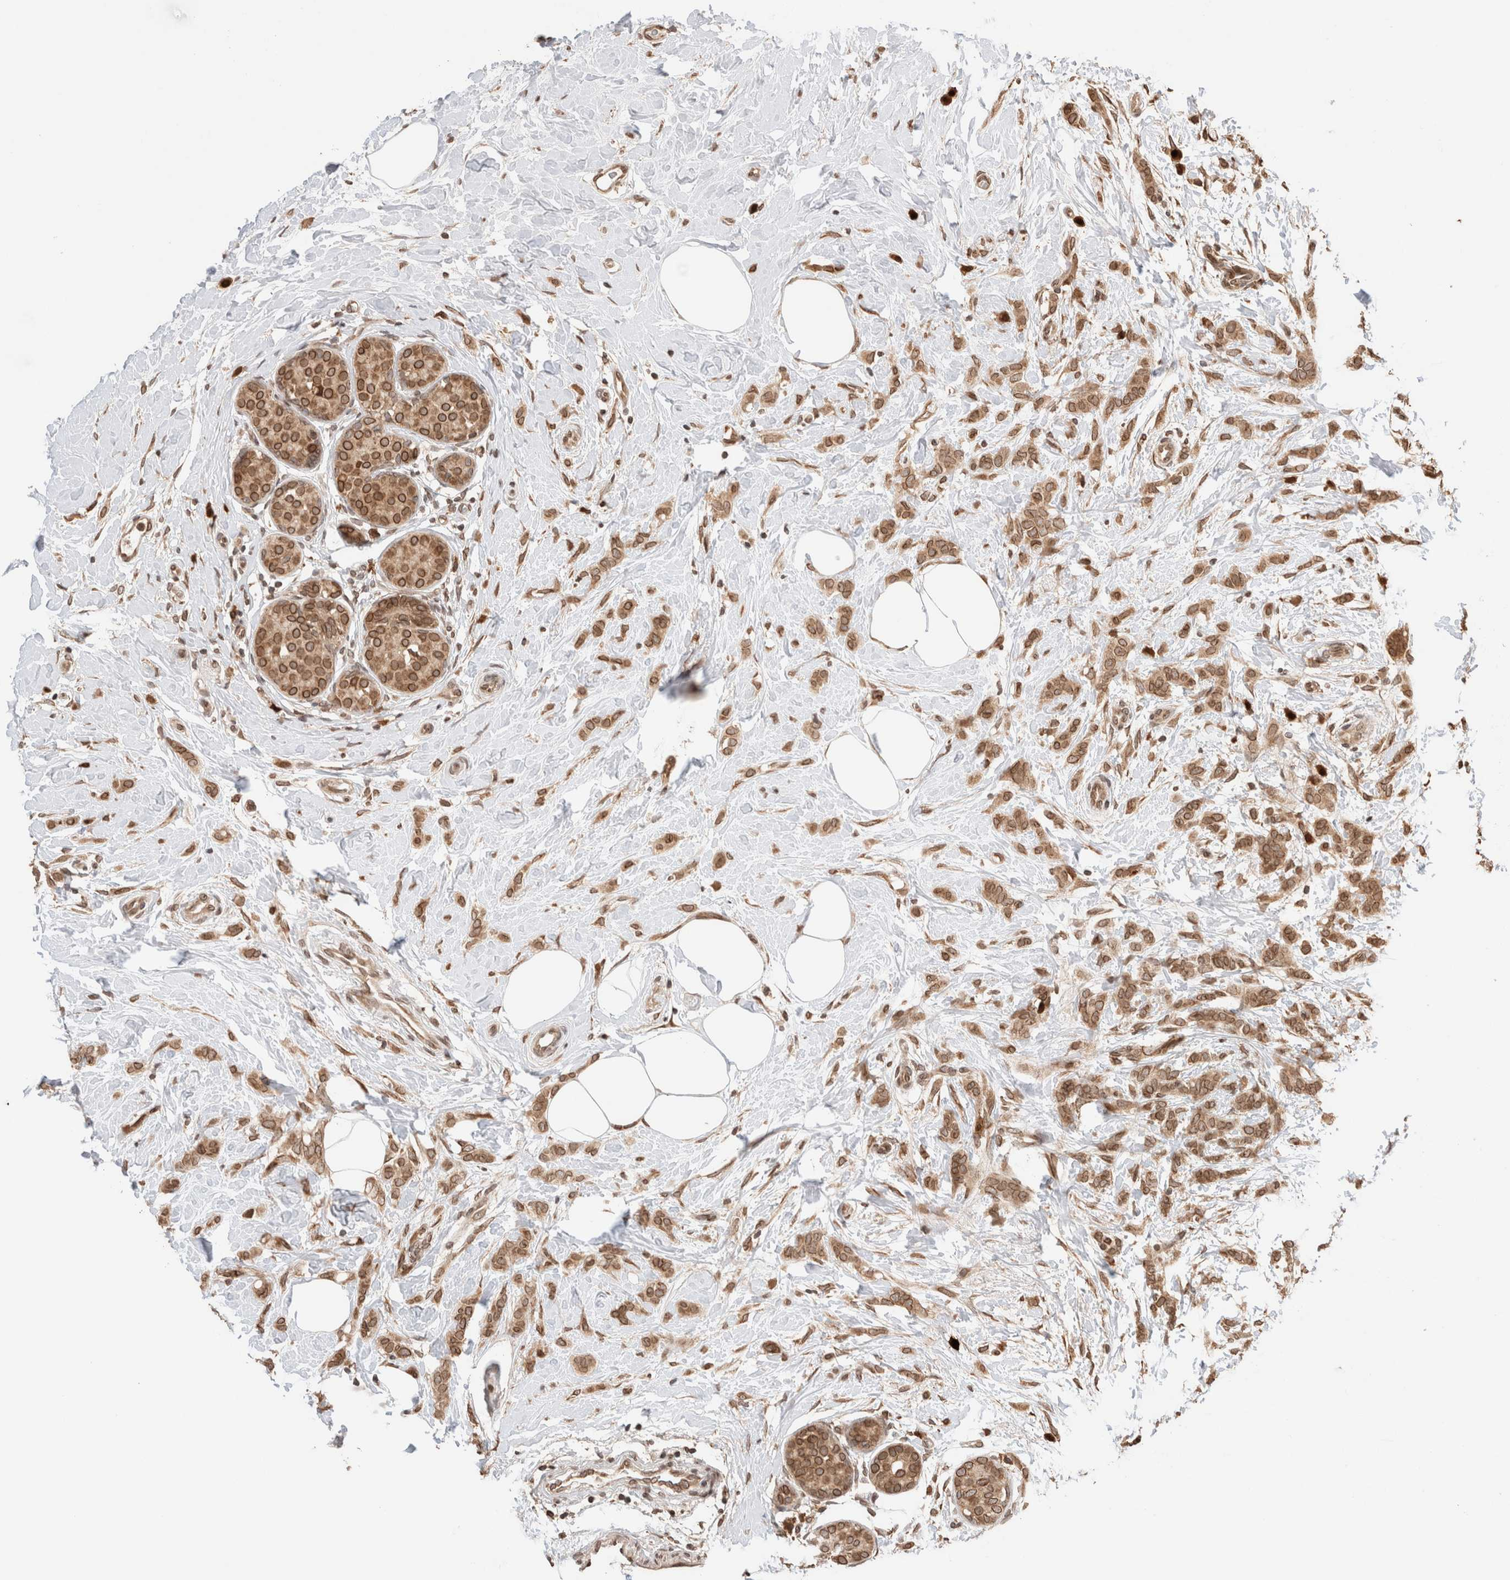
{"staining": {"intensity": "strong", "quantity": ">75%", "location": "cytoplasmic/membranous,nuclear"}, "tissue": "breast cancer", "cell_type": "Tumor cells", "image_type": "cancer", "snomed": [{"axis": "morphology", "description": "Lobular carcinoma, in situ"}, {"axis": "morphology", "description": "Lobular carcinoma"}, {"axis": "topography", "description": "Breast"}], "caption": "Immunohistochemistry (IHC) staining of breast cancer (lobular carcinoma), which demonstrates high levels of strong cytoplasmic/membranous and nuclear expression in approximately >75% of tumor cells indicating strong cytoplasmic/membranous and nuclear protein positivity. The staining was performed using DAB (3,3'-diaminobenzidine) (brown) for protein detection and nuclei were counterstained in hematoxylin (blue).", "gene": "TPR", "patient": {"sex": "female", "age": 41}}